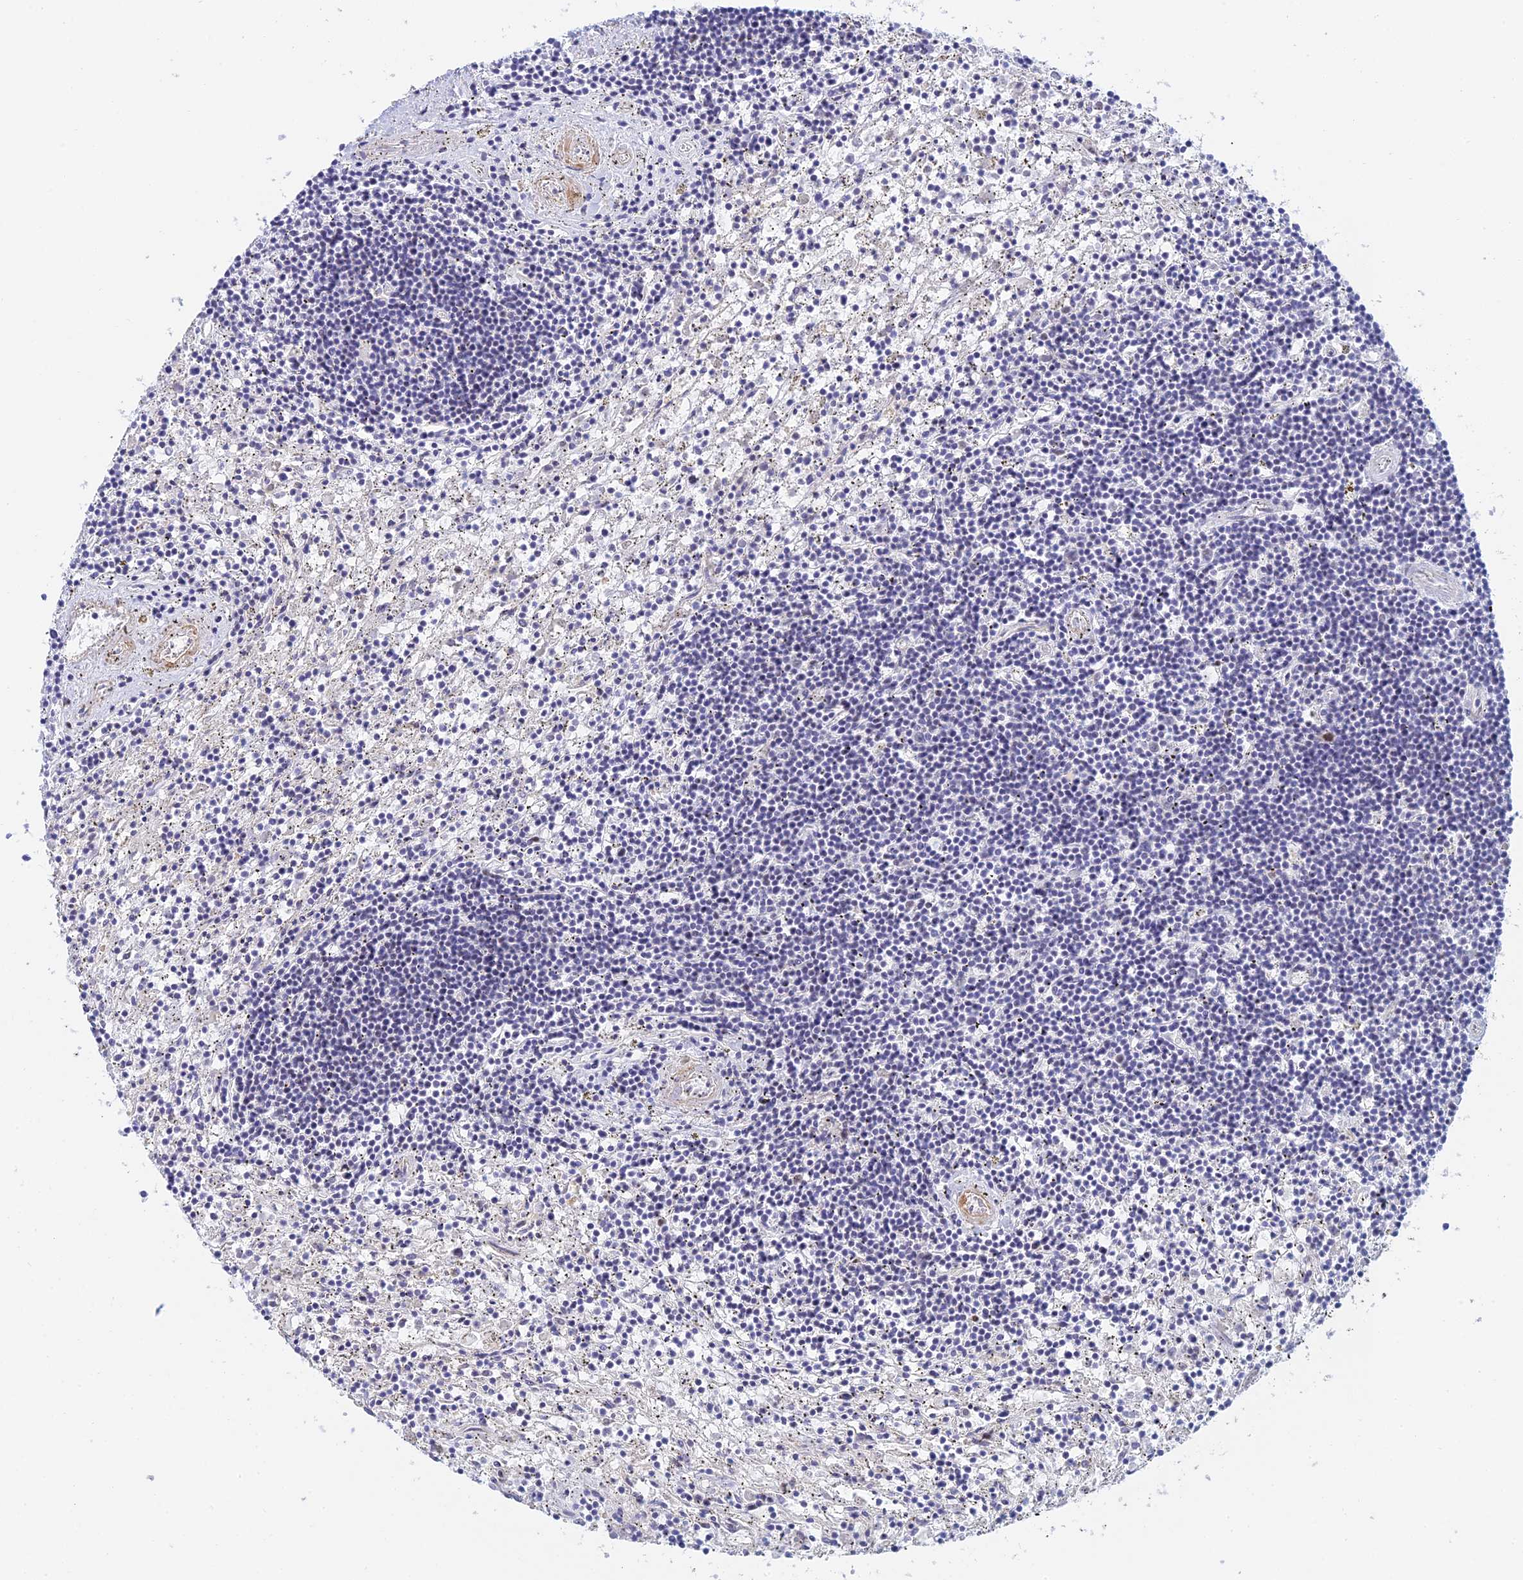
{"staining": {"intensity": "negative", "quantity": "none", "location": "none"}, "tissue": "lymphoma", "cell_type": "Tumor cells", "image_type": "cancer", "snomed": [{"axis": "morphology", "description": "Malignant lymphoma, non-Hodgkin's type, Low grade"}, {"axis": "topography", "description": "Spleen"}], "caption": "High magnification brightfield microscopy of malignant lymphoma, non-Hodgkin's type (low-grade) stained with DAB (3,3'-diaminobenzidine) (brown) and counterstained with hematoxylin (blue): tumor cells show no significant expression. Brightfield microscopy of IHC stained with DAB (3,3'-diaminobenzidine) (brown) and hematoxylin (blue), captured at high magnification.", "gene": "CFAP92", "patient": {"sex": "male", "age": 76}}